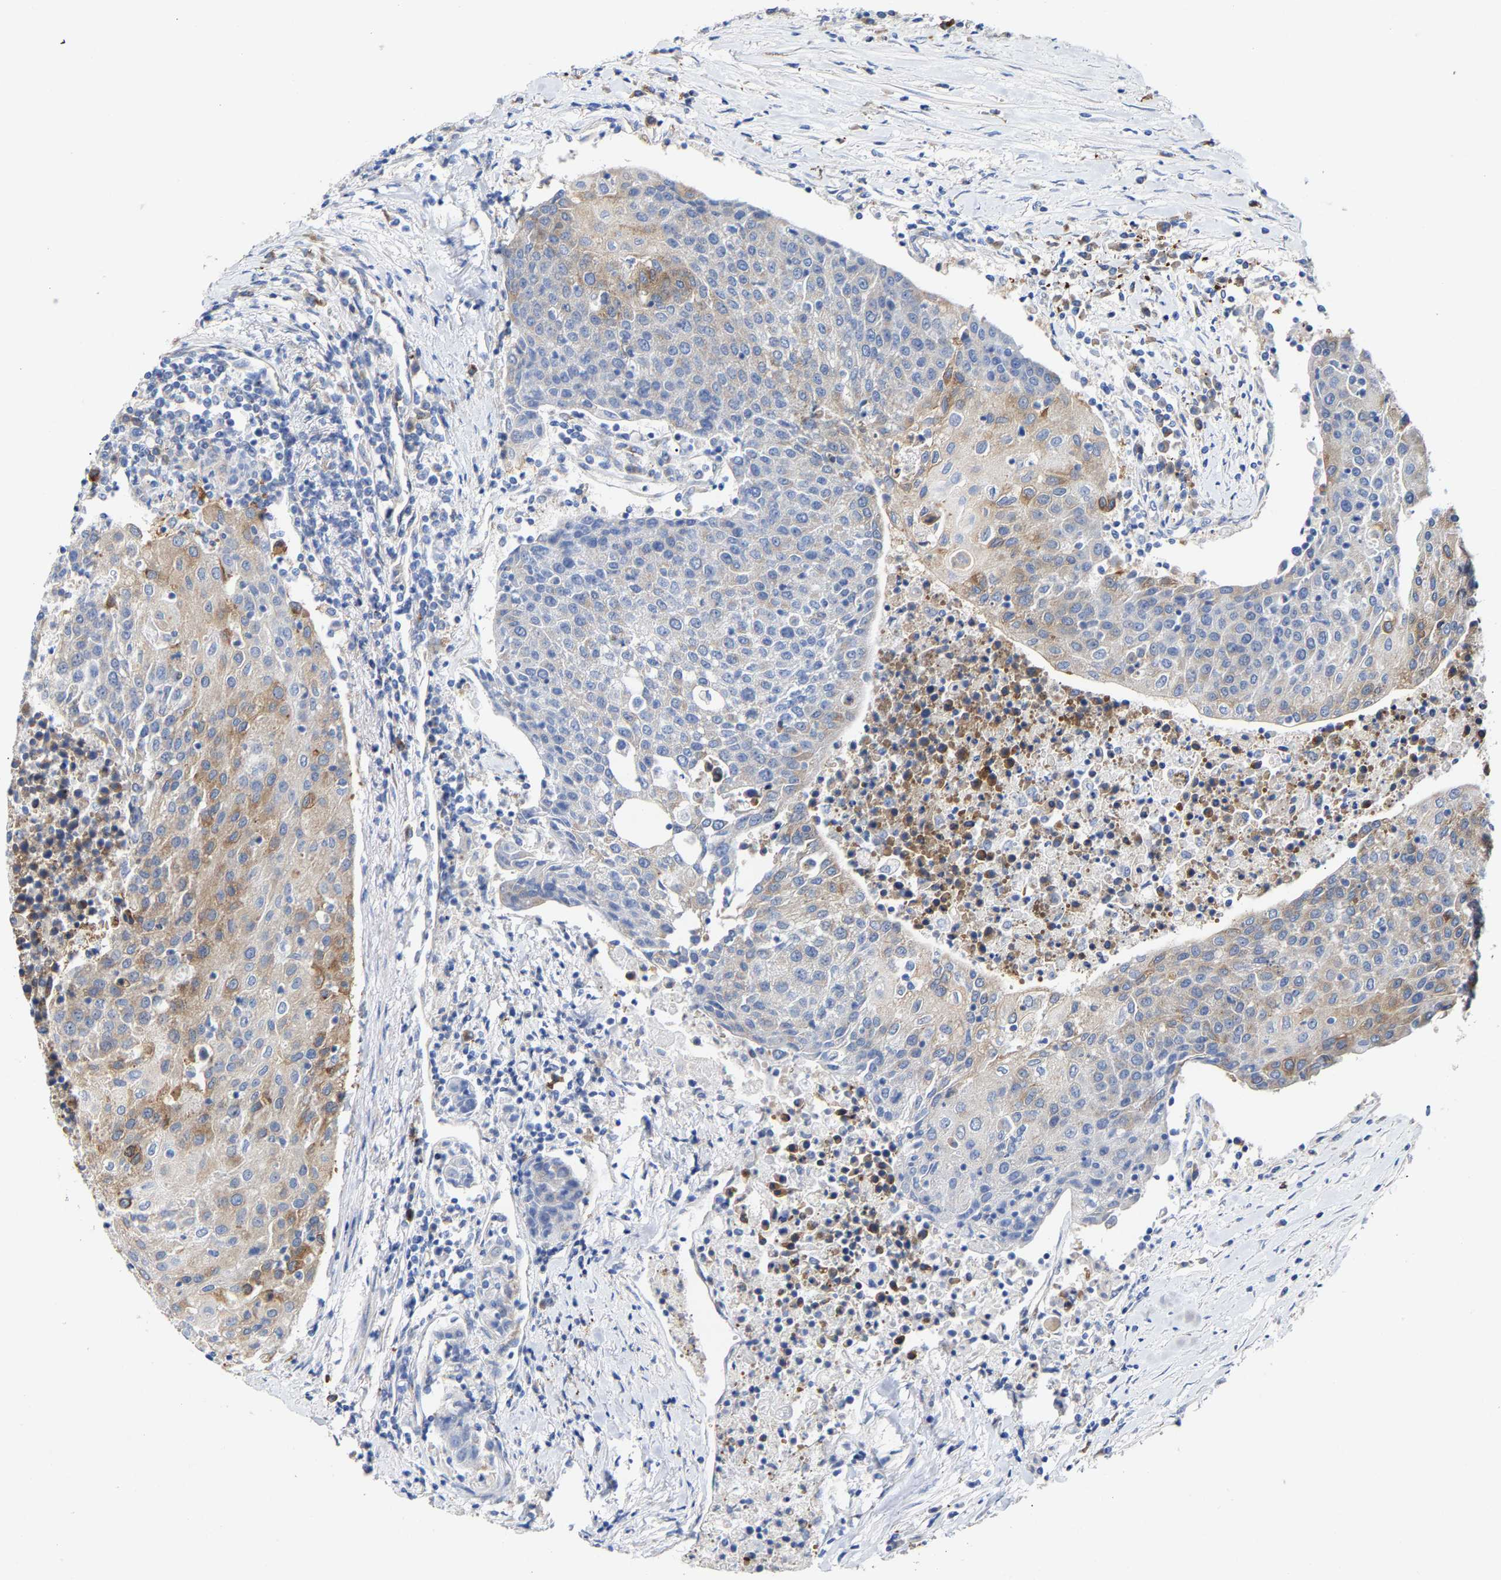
{"staining": {"intensity": "weak", "quantity": "<25%", "location": "cytoplasmic/membranous"}, "tissue": "urothelial cancer", "cell_type": "Tumor cells", "image_type": "cancer", "snomed": [{"axis": "morphology", "description": "Urothelial carcinoma, High grade"}, {"axis": "topography", "description": "Urinary bladder"}], "caption": "High-grade urothelial carcinoma stained for a protein using immunohistochemistry (IHC) displays no positivity tumor cells.", "gene": "PPP1R15A", "patient": {"sex": "female", "age": 85}}